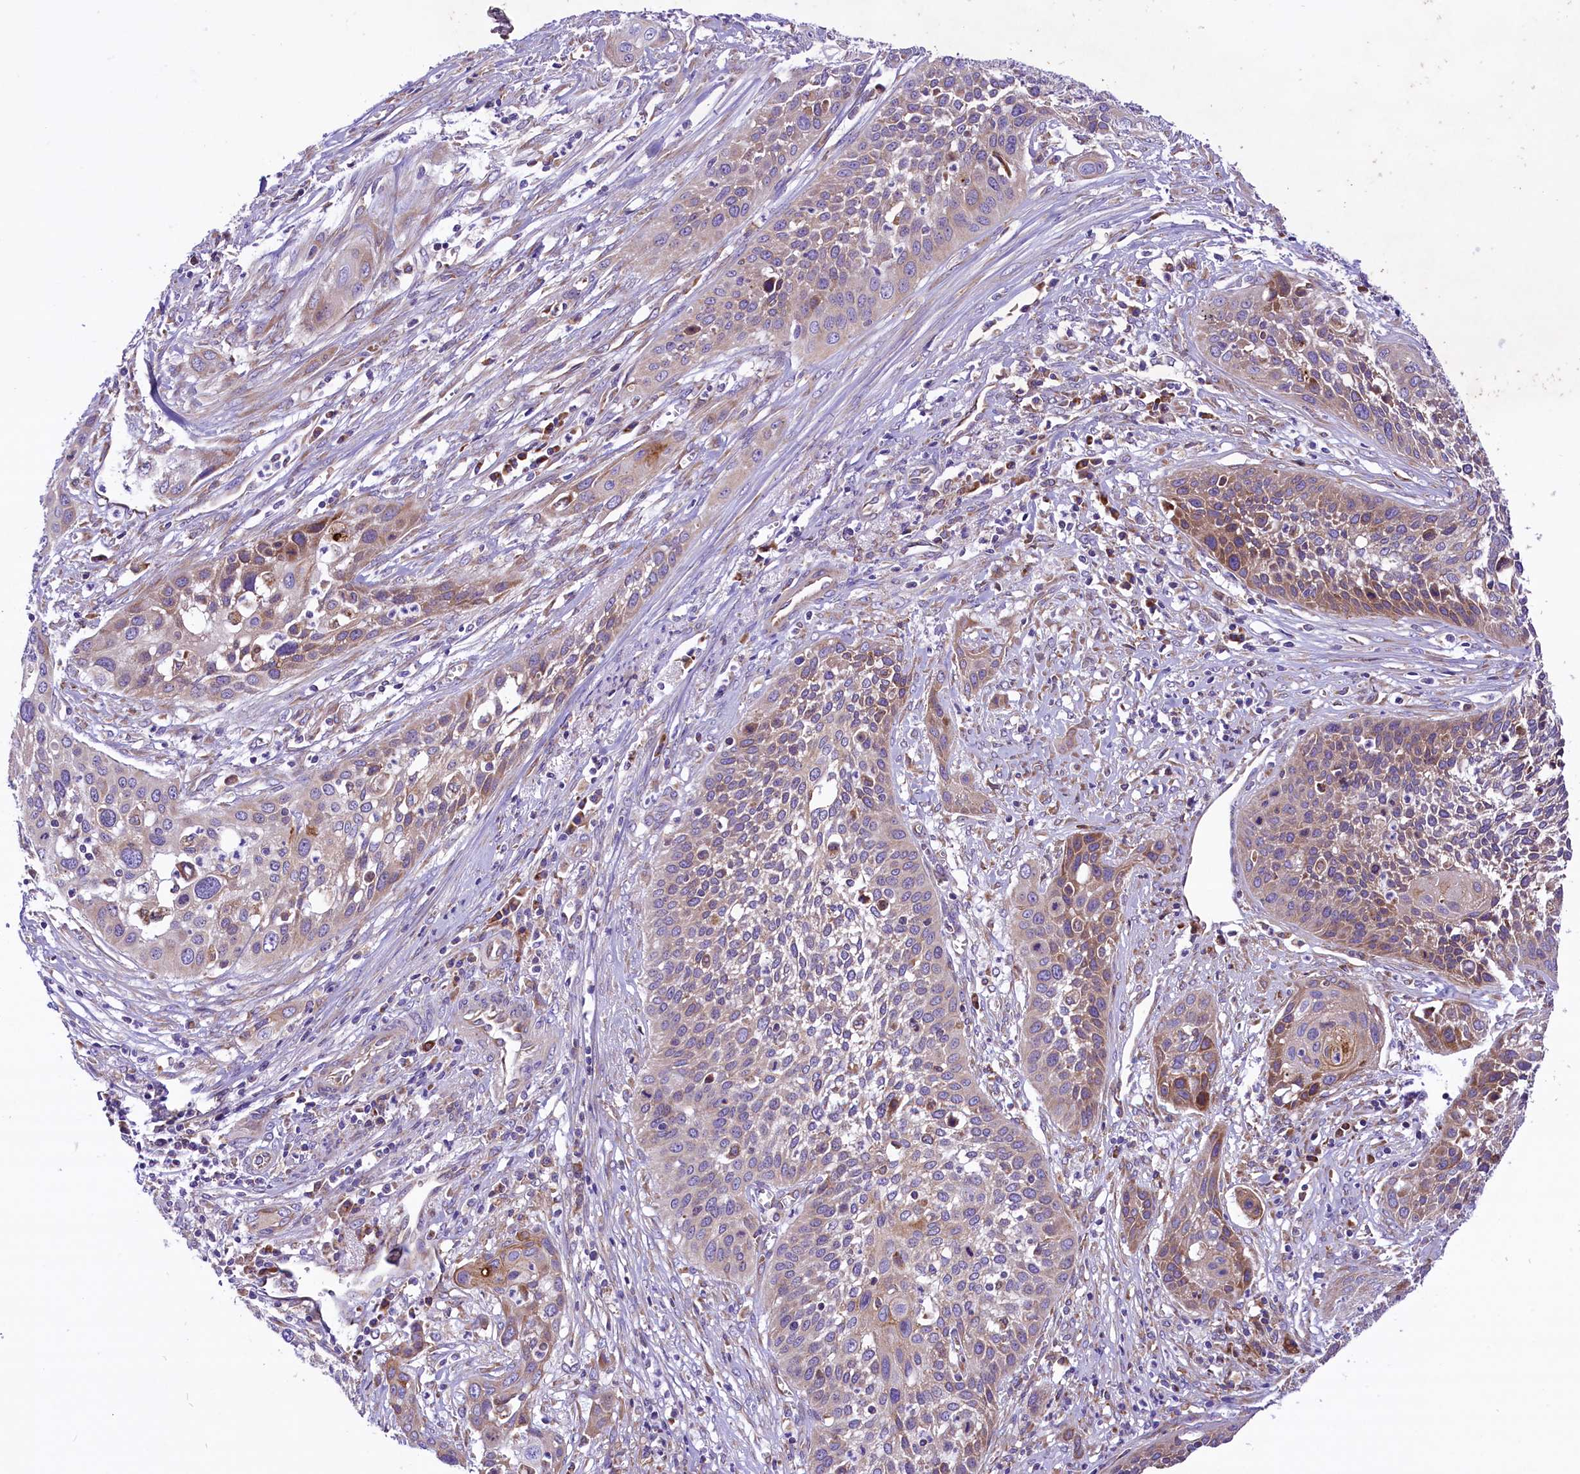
{"staining": {"intensity": "weak", "quantity": "<25%", "location": "cytoplasmic/membranous"}, "tissue": "cervical cancer", "cell_type": "Tumor cells", "image_type": "cancer", "snomed": [{"axis": "morphology", "description": "Squamous cell carcinoma, NOS"}, {"axis": "topography", "description": "Cervix"}], "caption": "There is no significant expression in tumor cells of cervical squamous cell carcinoma.", "gene": "PTPRU", "patient": {"sex": "female", "age": 34}}